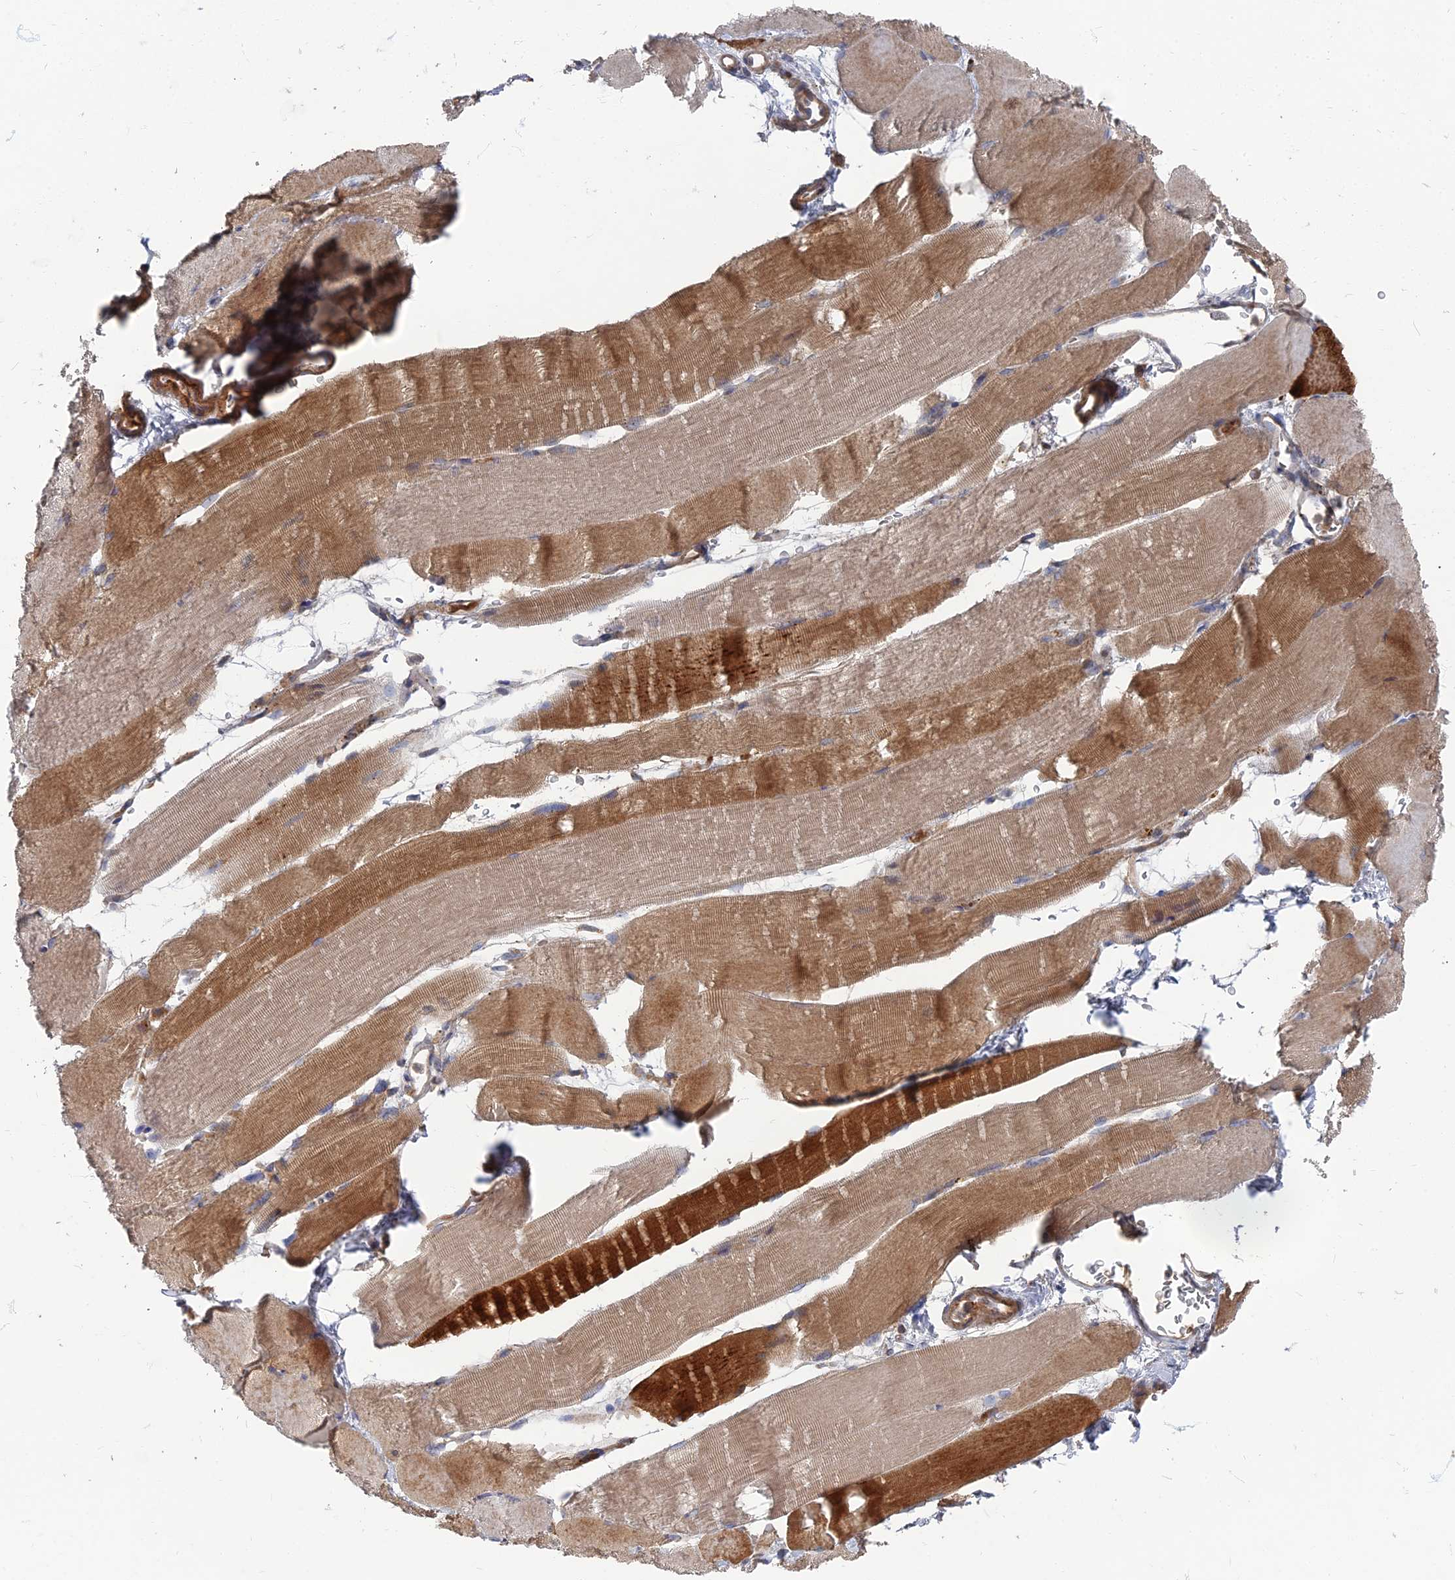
{"staining": {"intensity": "strong", "quantity": "25%-75%", "location": "cytoplasmic/membranous"}, "tissue": "skeletal muscle", "cell_type": "Myocytes", "image_type": "normal", "snomed": [{"axis": "morphology", "description": "Normal tissue, NOS"}, {"axis": "topography", "description": "Skeletal muscle"}, {"axis": "topography", "description": "Parathyroid gland"}], "caption": "Immunohistochemical staining of unremarkable skeletal muscle reveals high levels of strong cytoplasmic/membranous expression in approximately 25%-75% of myocytes. The protein of interest is shown in brown color, while the nuclei are stained blue.", "gene": "PPCDC", "patient": {"sex": "female", "age": 37}}